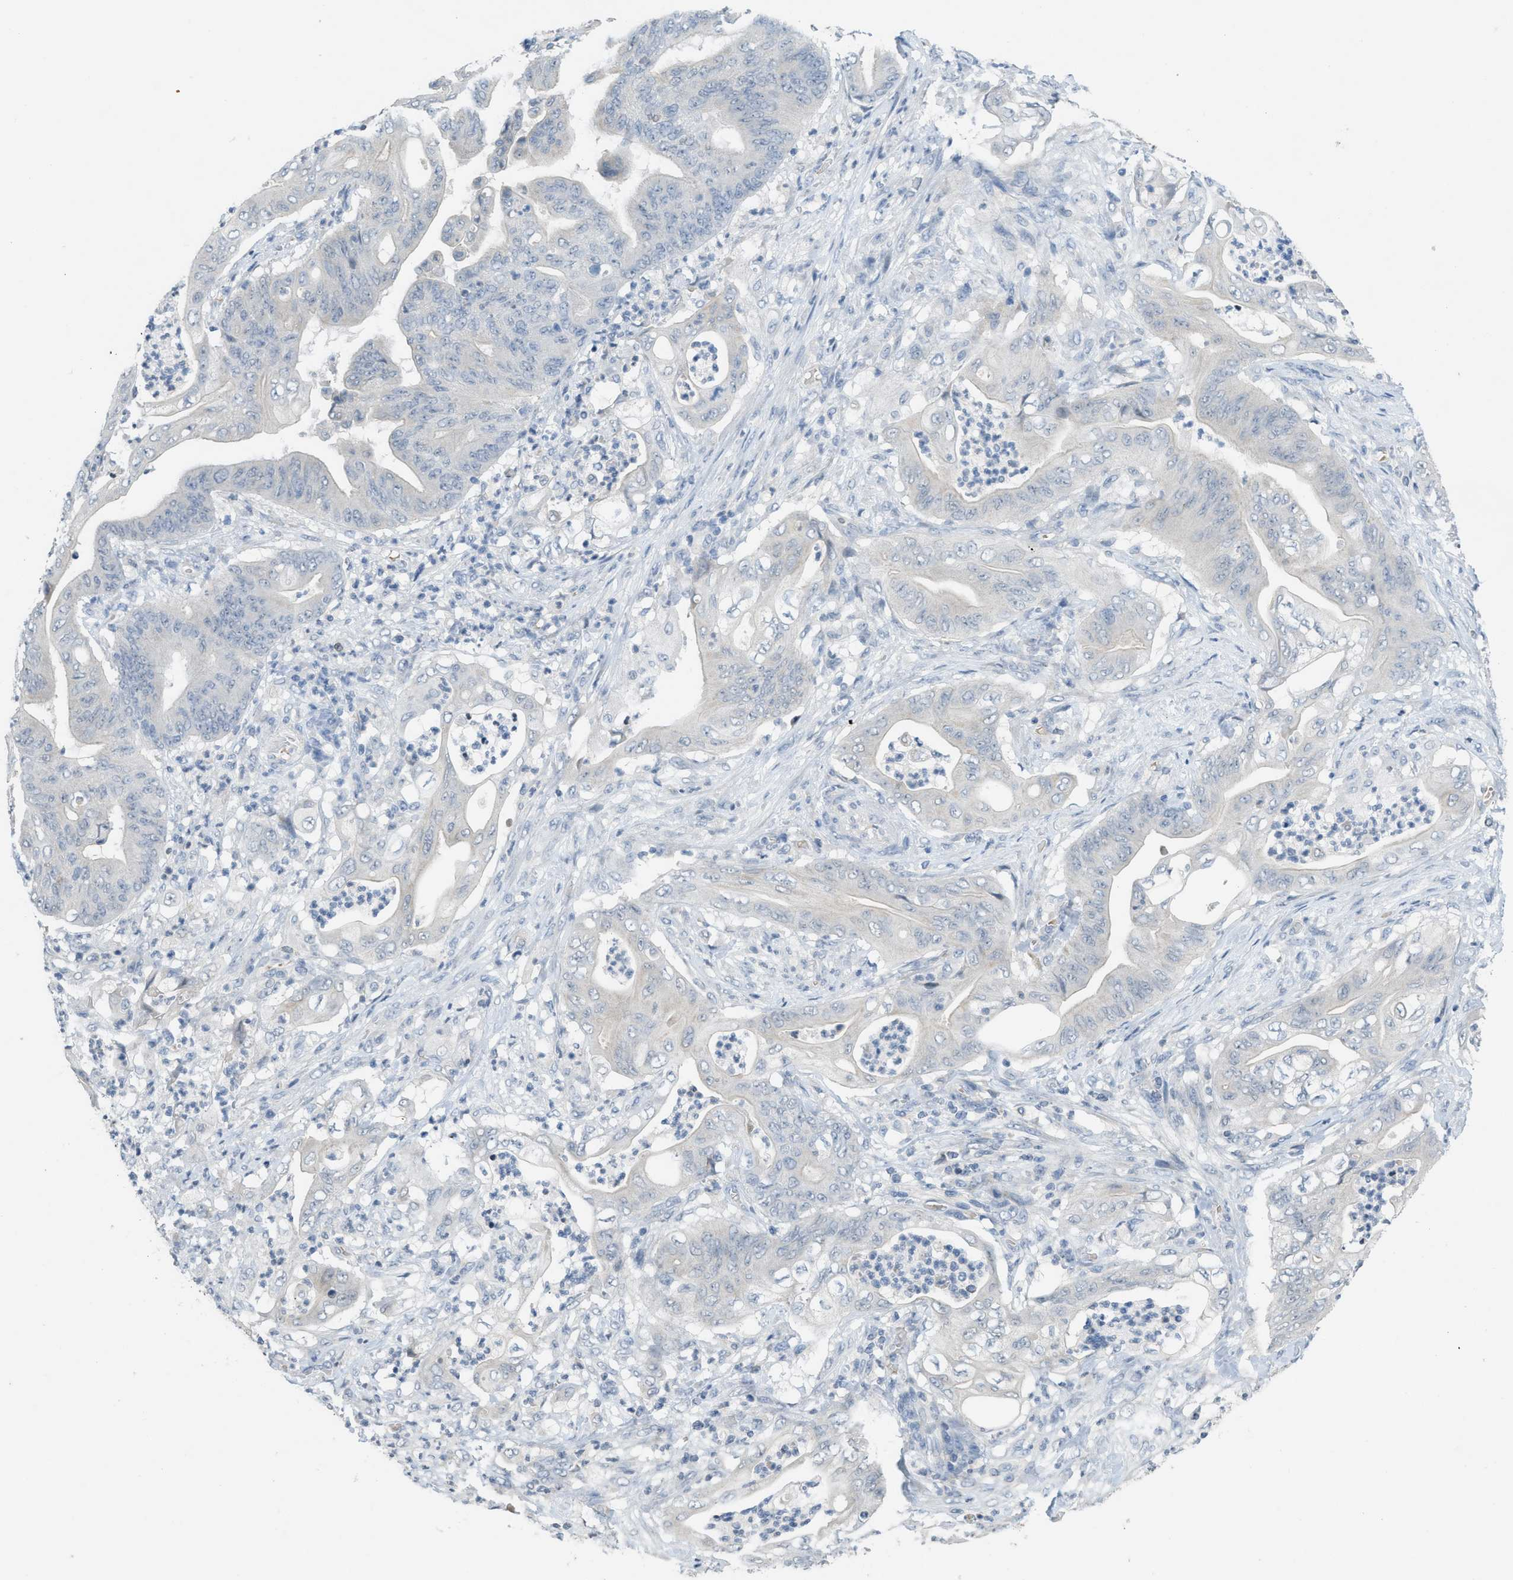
{"staining": {"intensity": "negative", "quantity": "none", "location": "none"}, "tissue": "stomach cancer", "cell_type": "Tumor cells", "image_type": "cancer", "snomed": [{"axis": "morphology", "description": "Adenocarcinoma, NOS"}, {"axis": "topography", "description": "Stomach"}], "caption": "Immunohistochemical staining of human stomach cancer shows no significant positivity in tumor cells.", "gene": "TXNDC2", "patient": {"sex": "female", "age": 73}}